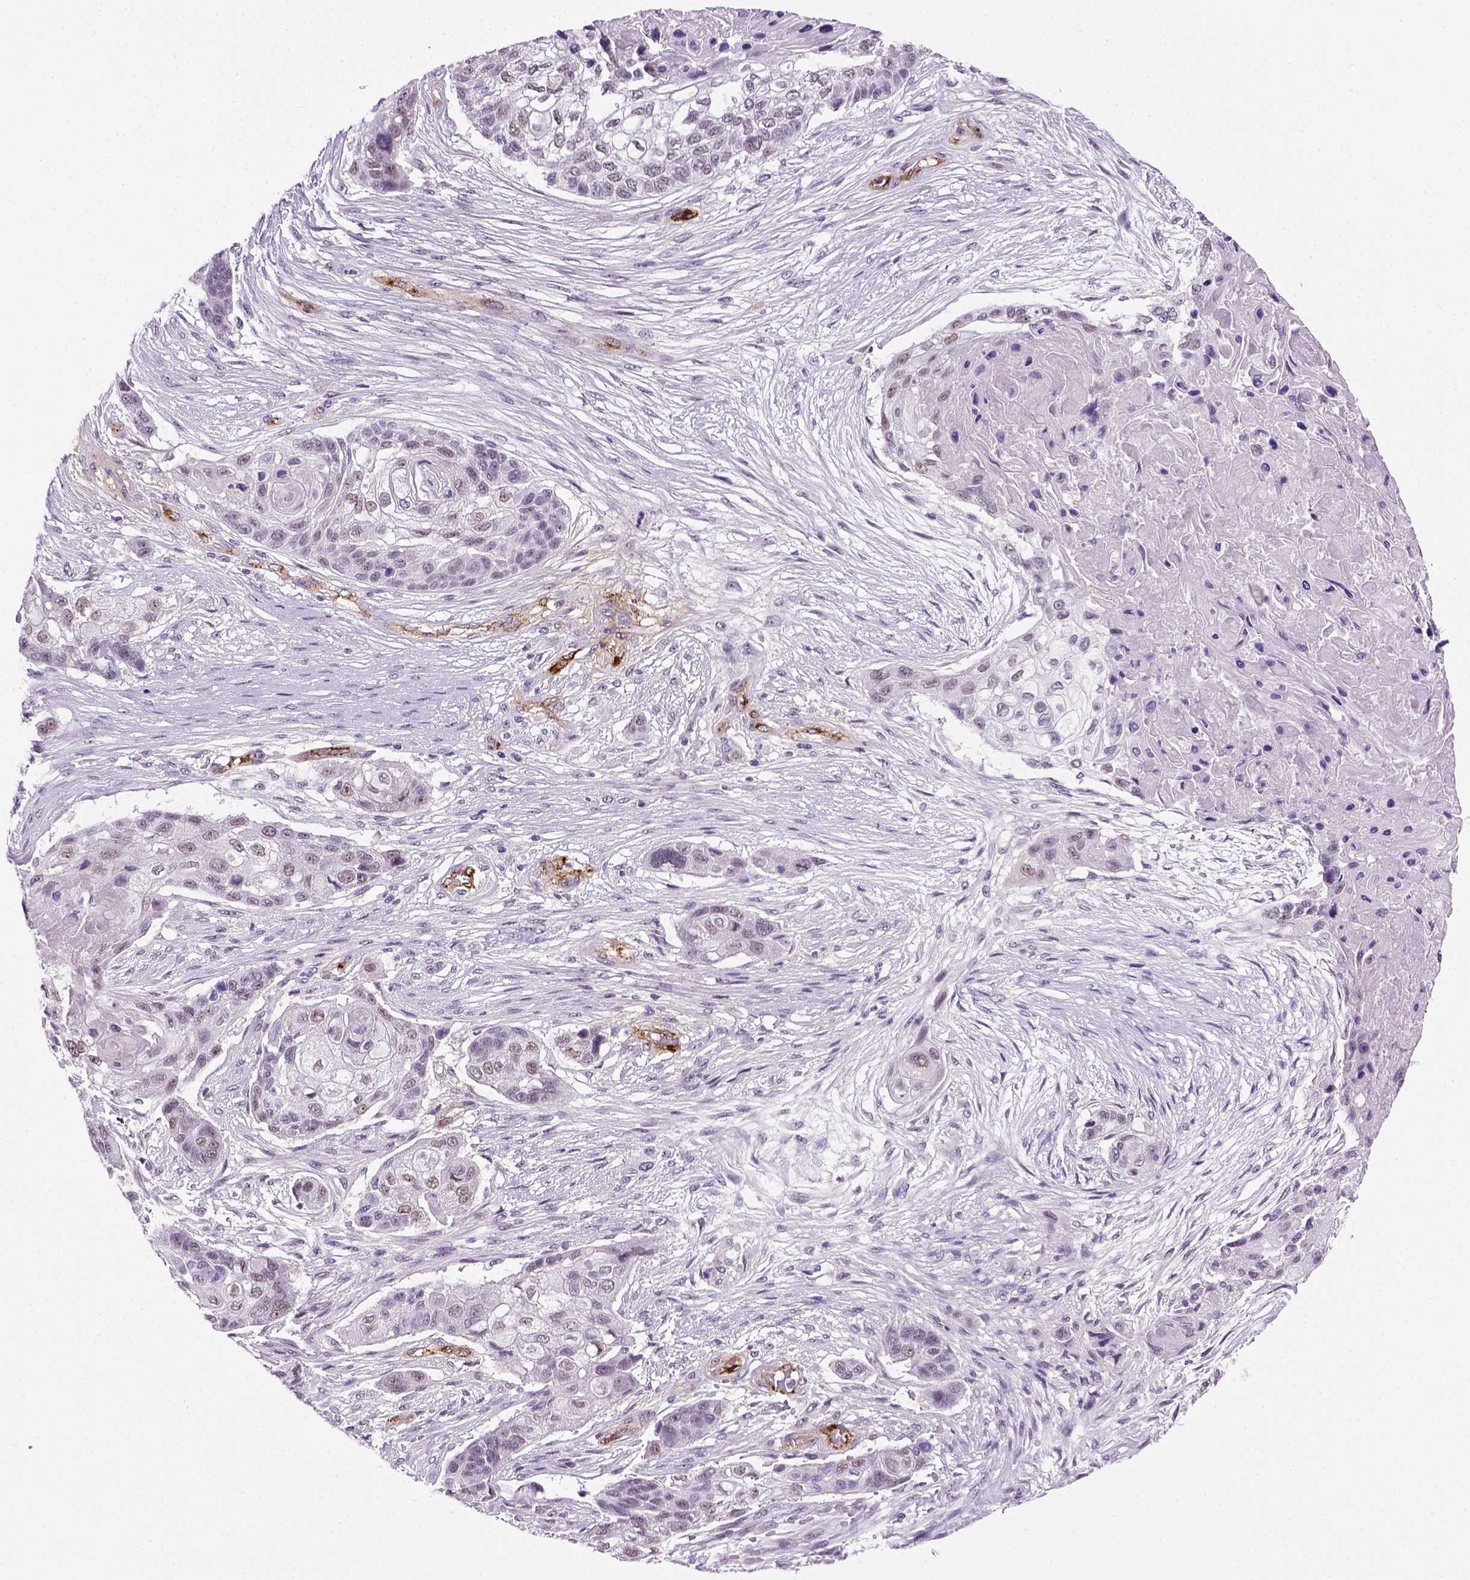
{"staining": {"intensity": "negative", "quantity": "none", "location": "none"}, "tissue": "lung cancer", "cell_type": "Tumor cells", "image_type": "cancer", "snomed": [{"axis": "morphology", "description": "Squamous cell carcinoma, NOS"}, {"axis": "topography", "description": "Lung"}], "caption": "Tumor cells show no significant protein positivity in lung cancer.", "gene": "VWF", "patient": {"sex": "male", "age": 69}}